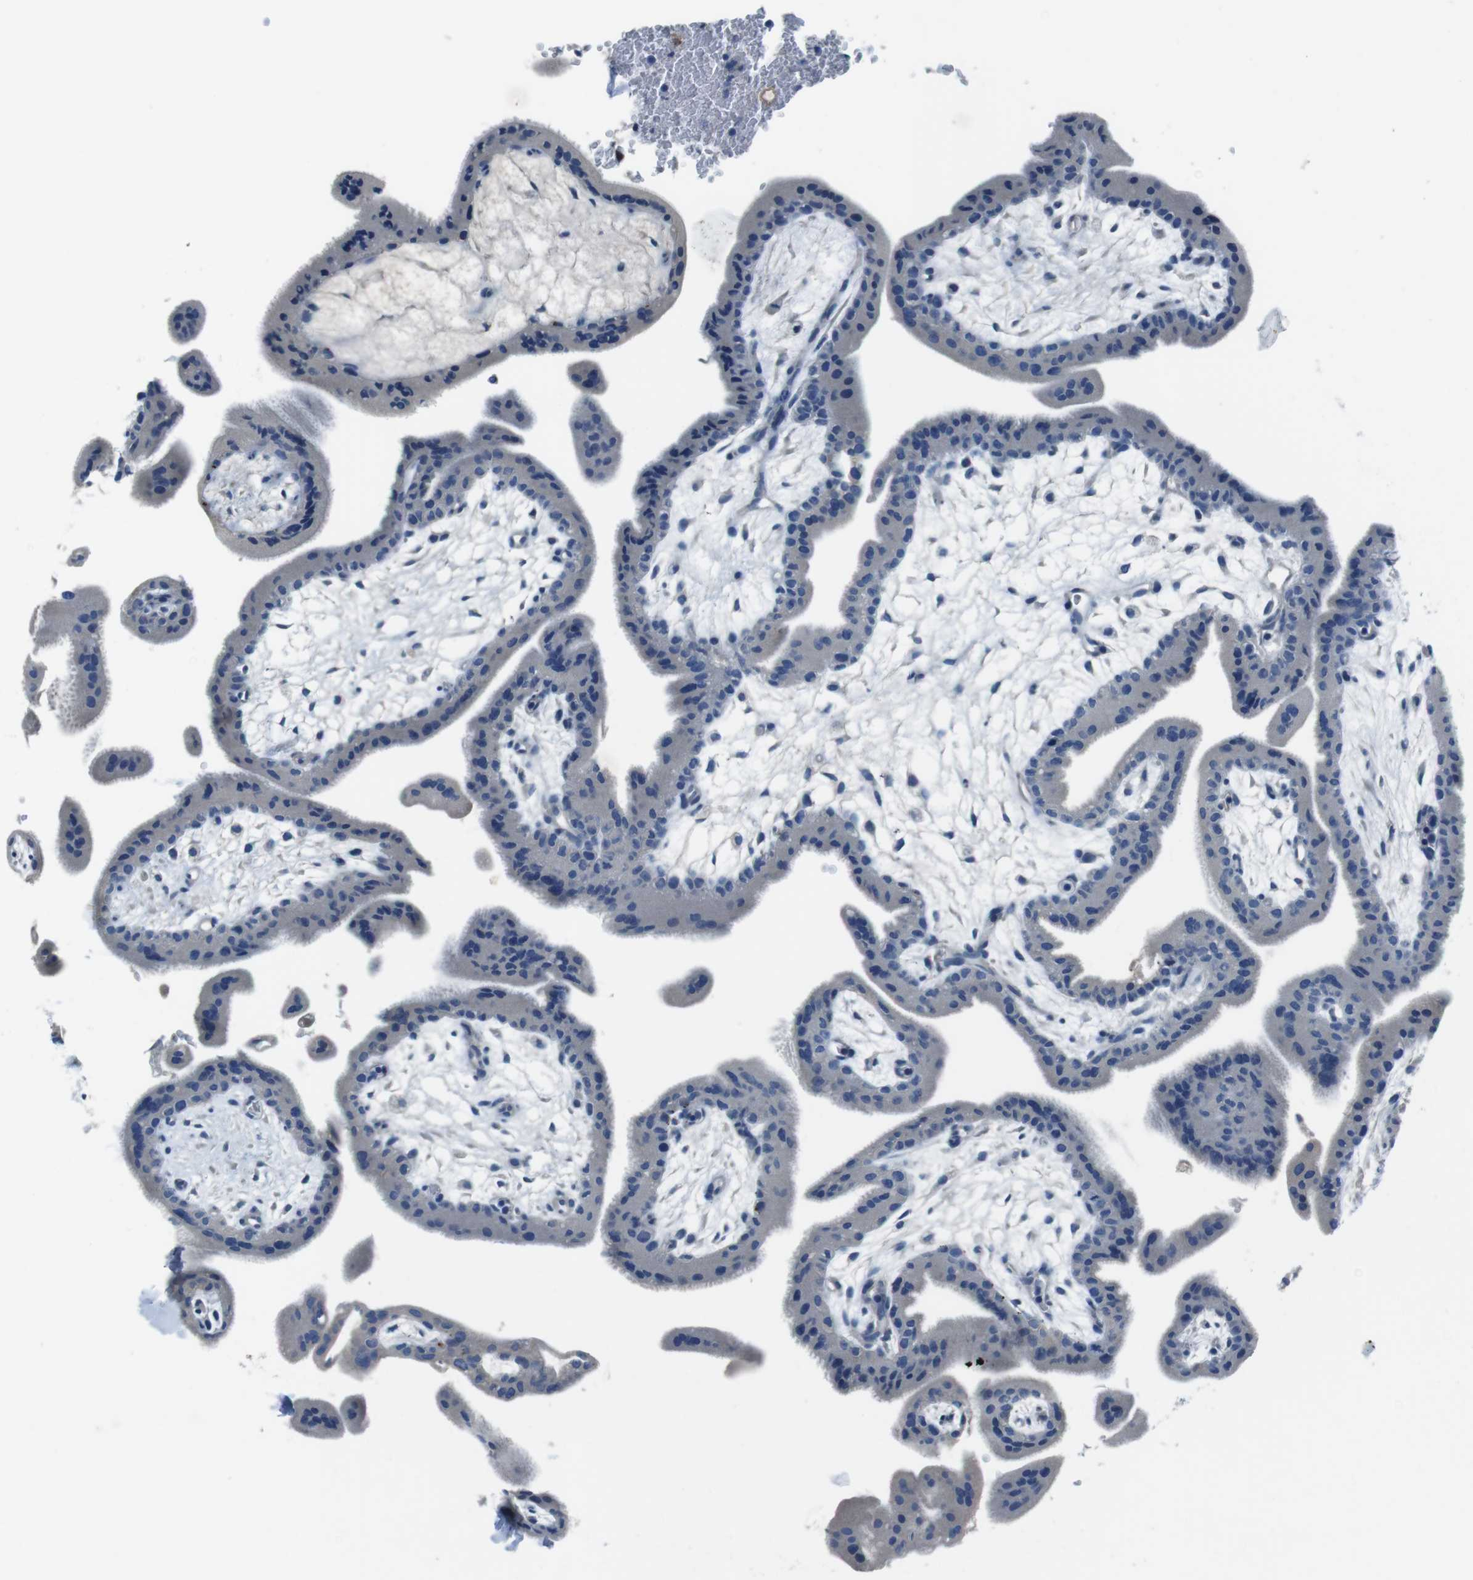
{"staining": {"intensity": "negative", "quantity": "none", "location": "none"}, "tissue": "placenta", "cell_type": "Trophoblastic cells", "image_type": "normal", "snomed": [{"axis": "morphology", "description": "Normal tissue, NOS"}, {"axis": "topography", "description": "Placenta"}], "caption": "A high-resolution histopathology image shows IHC staining of benign placenta, which displays no significant staining in trophoblastic cells.", "gene": "TULP3", "patient": {"sex": "female", "age": 35}}